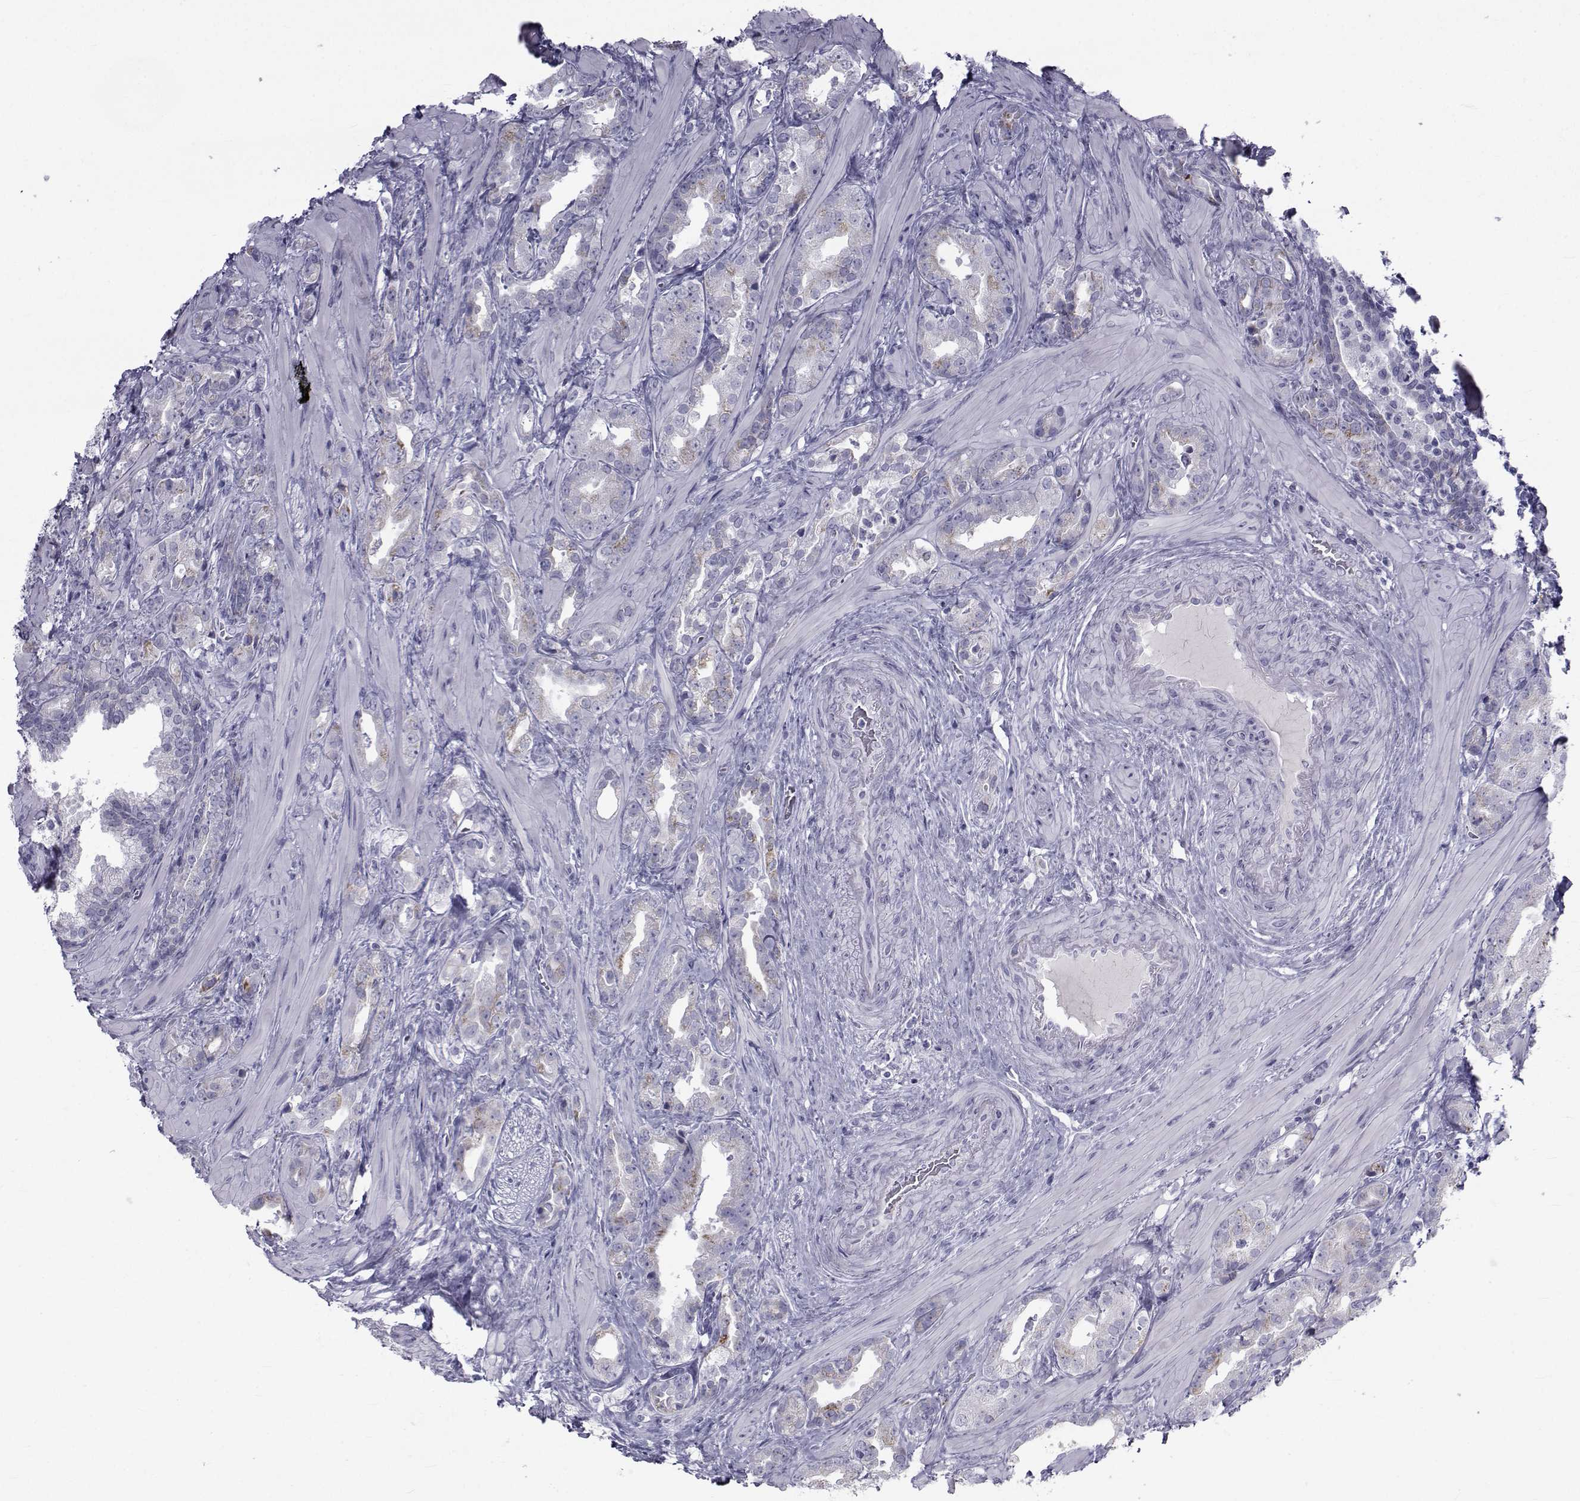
{"staining": {"intensity": "moderate", "quantity": "<25%", "location": "cytoplasmic/membranous"}, "tissue": "prostate cancer", "cell_type": "Tumor cells", "image_type": "cancer", "snomed": [{"axis": "morphology", "description": "Adenocarcinoma, NOS"}, {"axis": "topography", "description": "Prostate"}], "caption": "Immunohistochemical staining of prostate cancer (adenocarcinoma) demonstrates moderate cytoplasmic/membranous protein expression in approximately <25% of tumor cells.", "gene": "FDXR", "patient": {"sex": "male", "age": 57}}